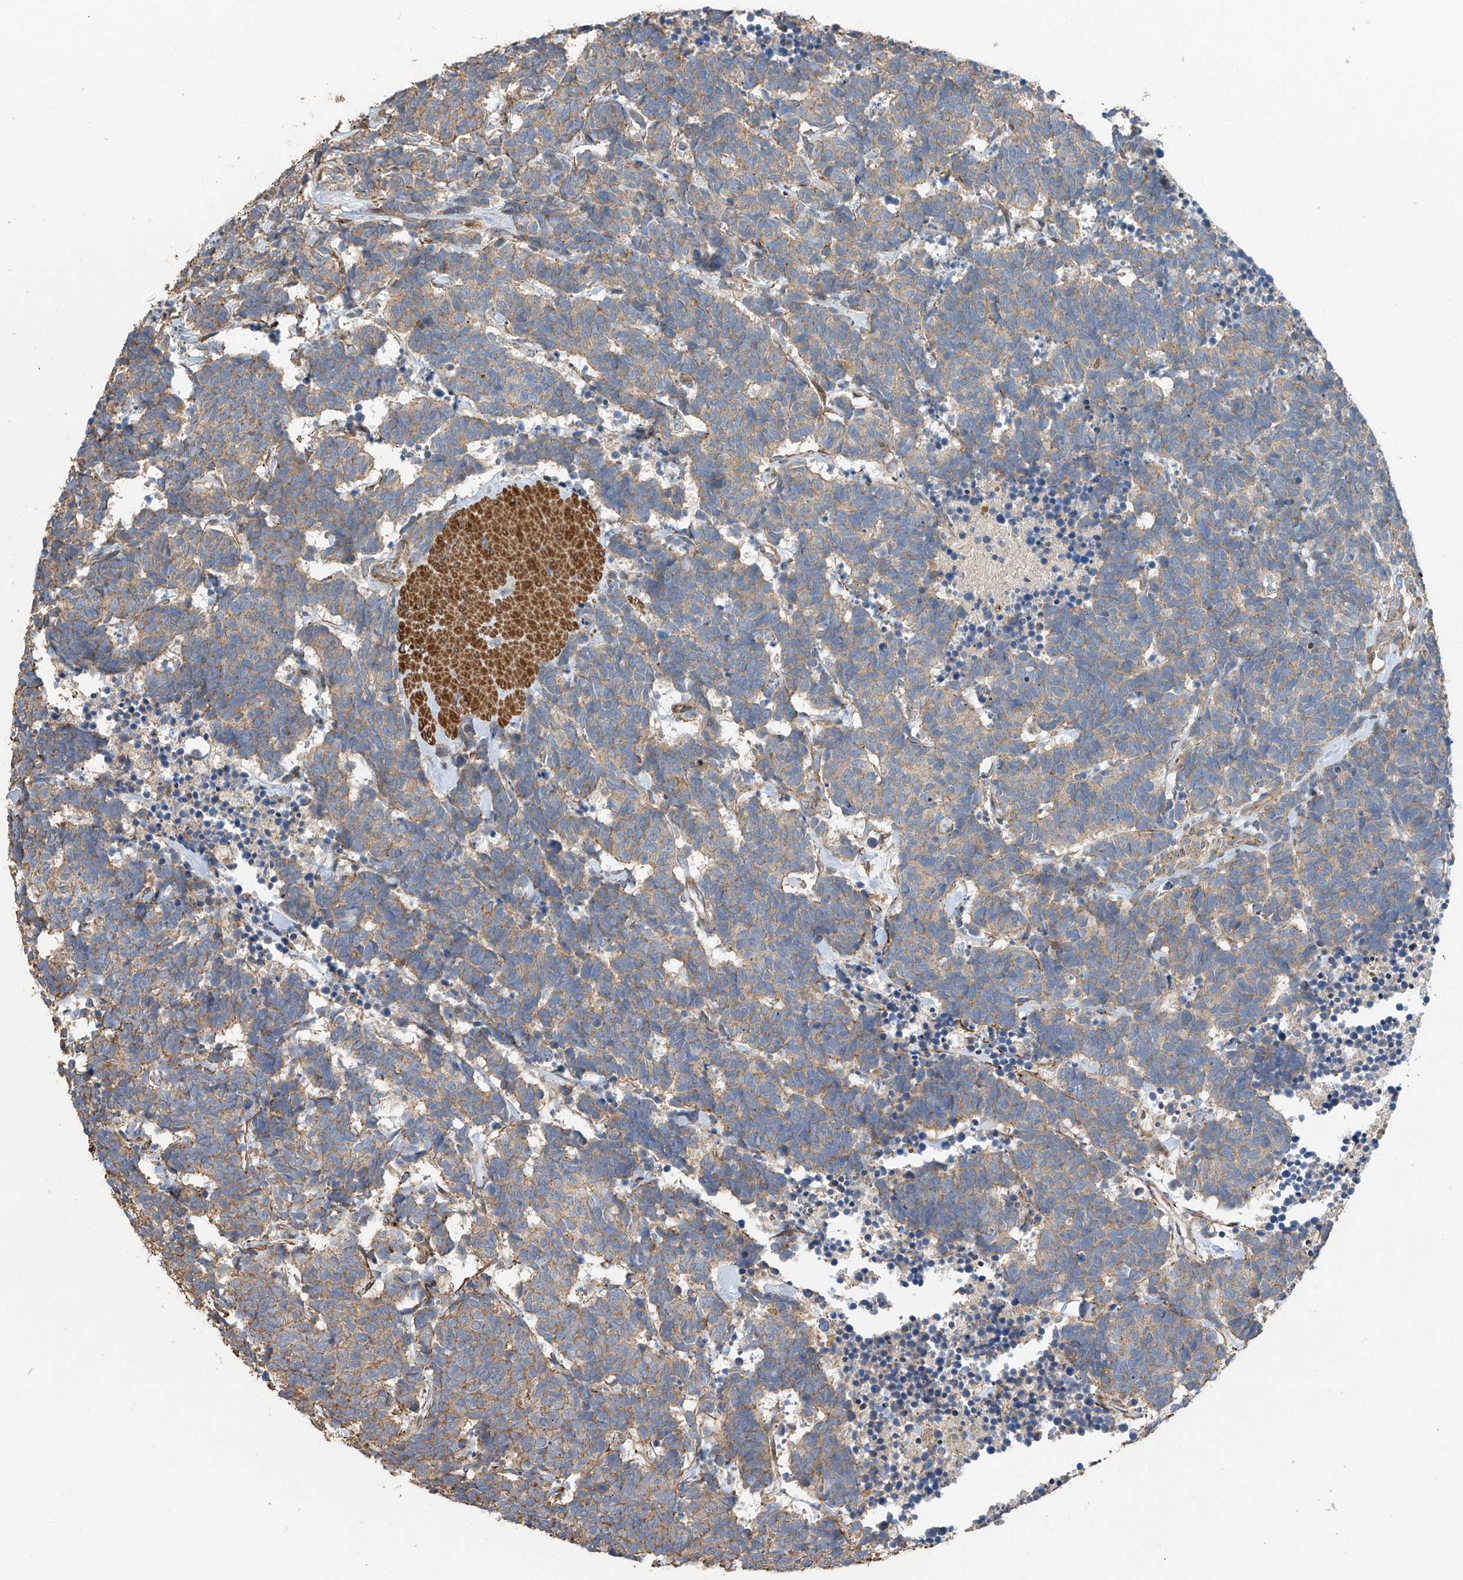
{"staining": {"intensity": "weak", "quantity": ">75%", "location": "cytoplasmic/membranous"}, "tissue": "carcinoid", "cell_type": "Tumor cells", "image_type": "cancer", "snomed": [{"axis": "morphology", "description": "Carcinoma, NOS"}, {"axis": "morphology", "description": "Carcinoid, malignant, NOS"}, {"axis": "topography", "description": "Urinary bladder"}], "caption": "IHC (DAB) staining of carcinoid displays weak cytoplasmic/membranous protein staining in about >75% of tumor cells. The staining was performed using DAB (3,3'-diaminobenzidine) to visualize the protein expression in brown, while the nuclei were stained in blue with hematoxylin (Magnification: 20x).", "gene": "SLC43A3", "patient": {"sex": "male", "age": 57}}